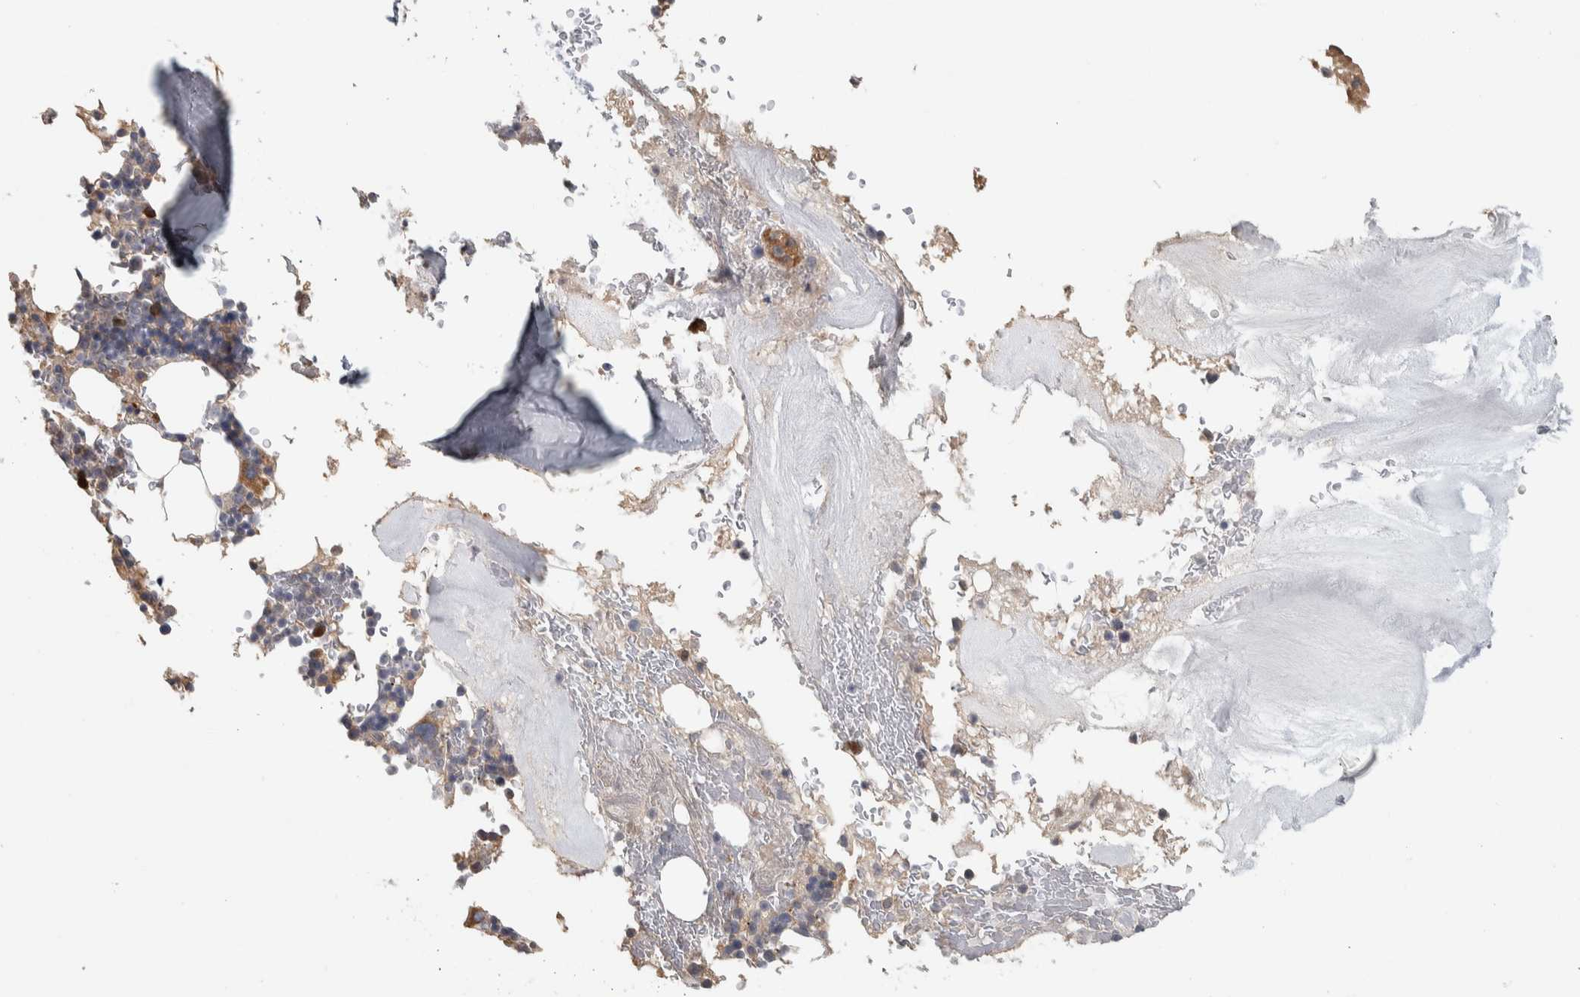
{"staining": {"intensity": "moderate", "quantity": "<25%", "location": "cytoplasmic/membranous"}, "tissue": "bone marrow", "cell_type": "Hematopoietic cells", "image_type": "normal", "snomed": [{"axis": "morphology", "description": "Normal tissue, NOS"}, {"axis": "topography", "description": "Bone marrow"}], "caption": "Protein staining of unremarkable bone marrow exhibits moderate cytoplasmic/membranous expression in about <25% of hematopoietic cells. (DAB (3,3'-diaminobenzidine) IHC with brightfield microscopy, high magnification).", "gene": "ADPRM", "patient": {"sex": "female", "age": 81}}